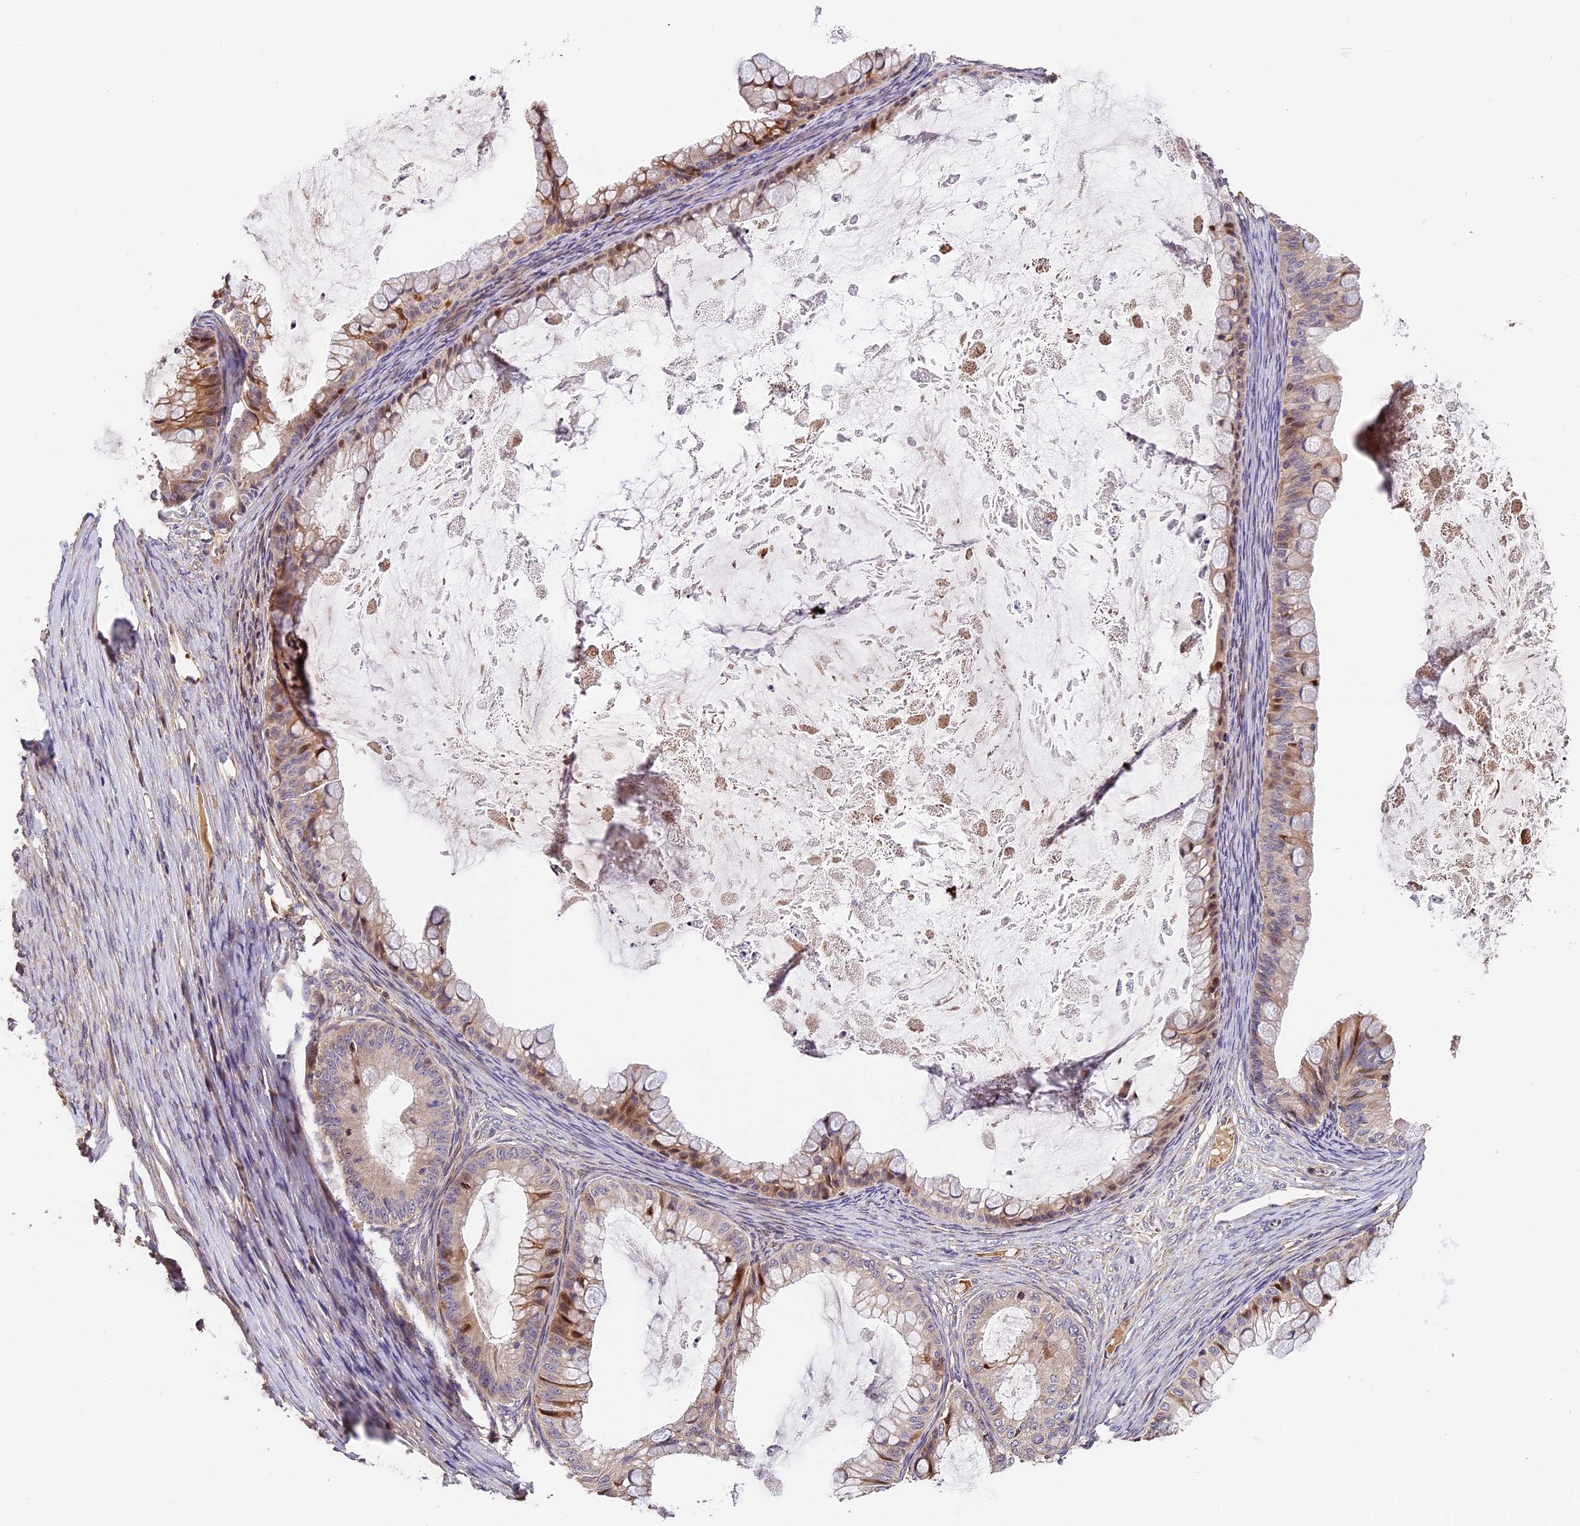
{"staining": {"intensity": "moderate", "quantity": "<25%", "location": "cytoplasmic/membranous"}, "tissue": "ovarian cancer", "cell_type": "Tumor cells", "image_type": "cancer", "snomed": [{"axis": "morphology", "description": "Cystadenocarcinoma, mucinous, NOS"}, {"axis": "topography", "description": "Ovary"}], "caption": "Mucinous cystadenocarcinoma (ovarian) stained with immunohistochemistry (IHC) reveals moderate cytoplasmic/membranous staining in approximately <25% of tumor cells. Using DAB (brown) and hematoxylin (blue) stains, captured at high magnification using brightfield microscopy.", "gene": "ARHGAP17", "patient": {"sex": "female", "age": 35}}